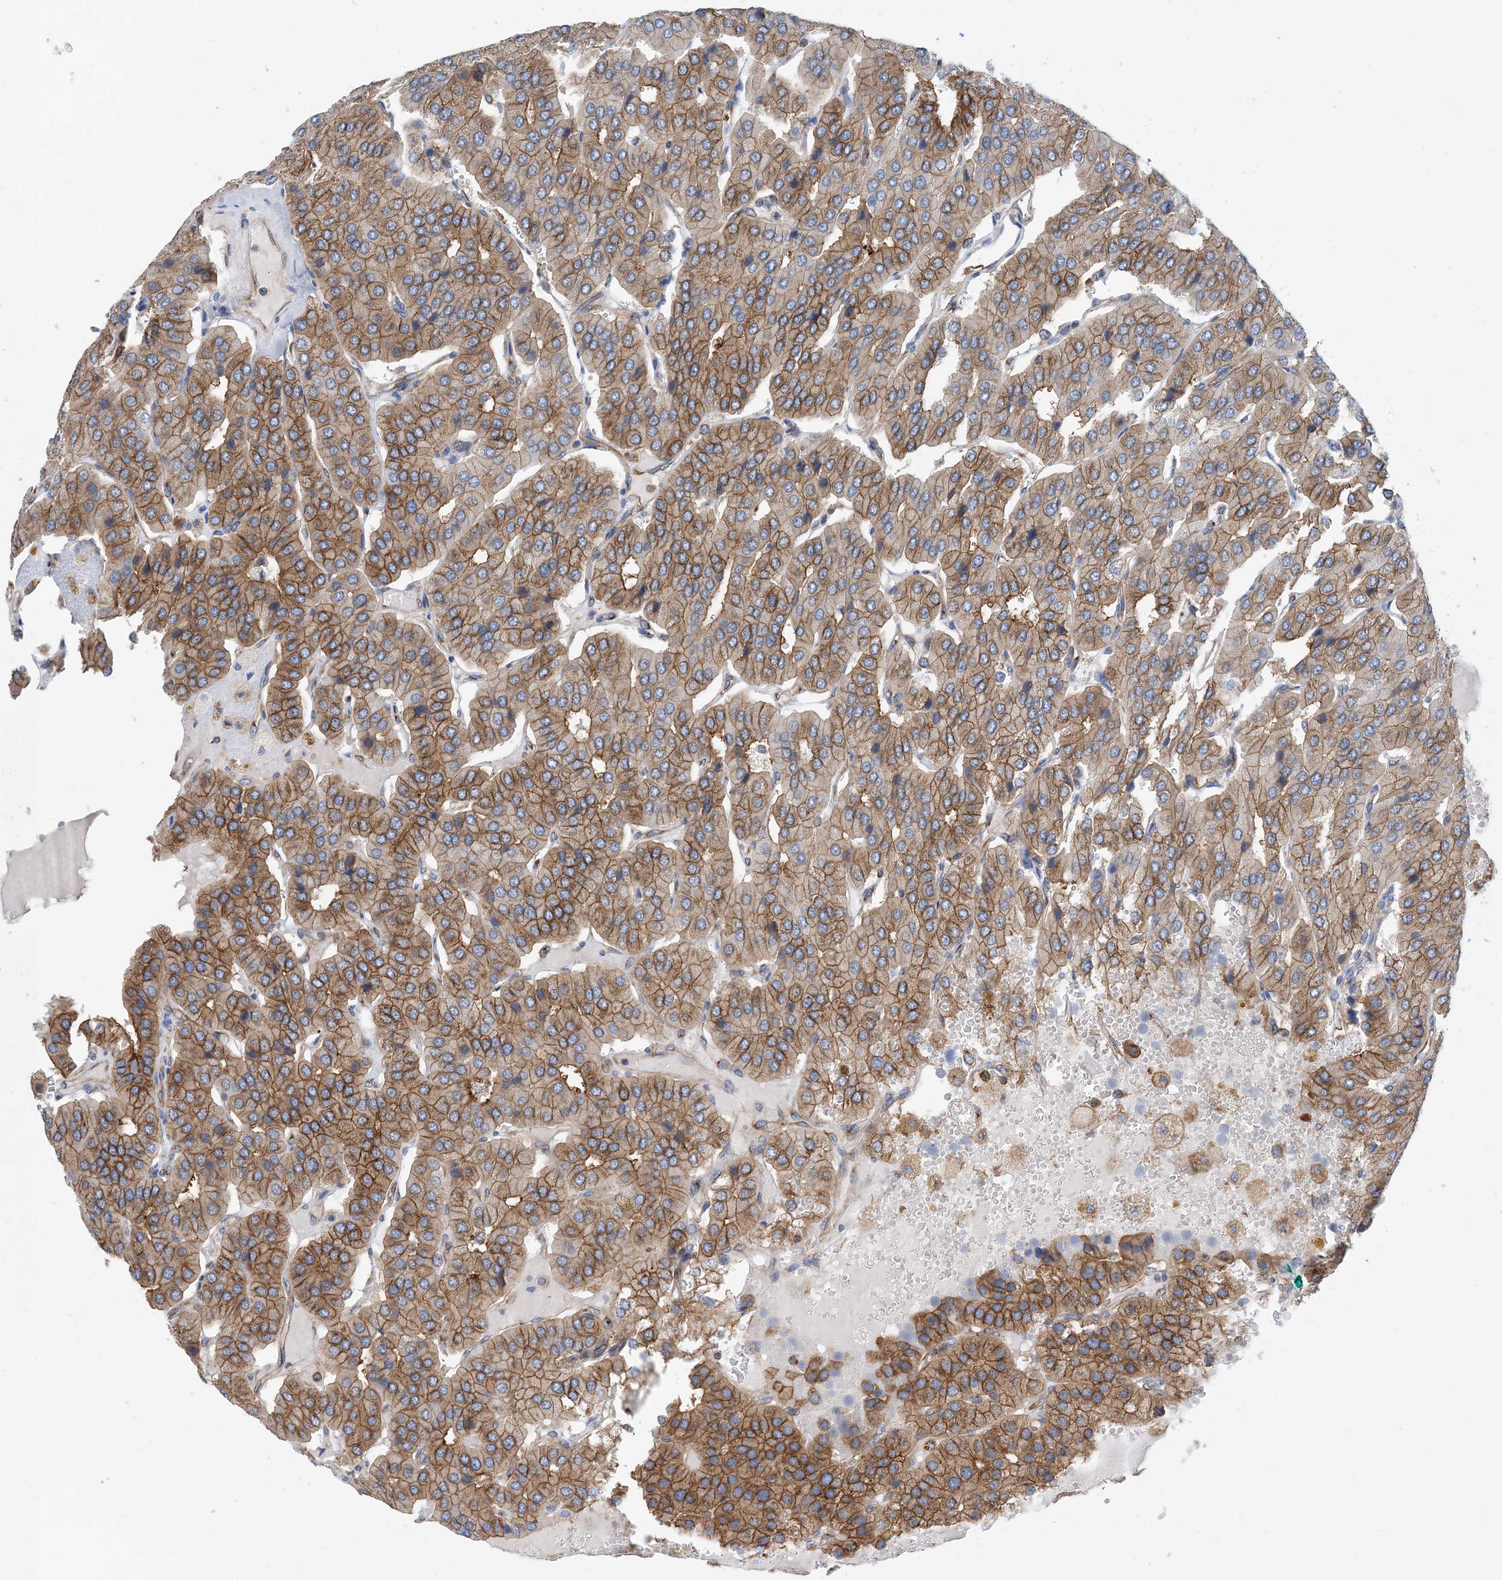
{"staining": {"intensity": "moderate", "quantity": ">75%", "location": "cytoplasmic/membranous"}, "tissue": "parathyroid gland", "cell_type": "Glandular cells", "image_type": "normal", "snomed": [{"axis": "morphology", "description": "Normal tissue, NOS"}, {"axis": "morphology", "description": "Adenoma, NOS"}, {"axis": "topography", "description": "Parathyroid gland"}], "caption": "Immunohistochemical staining of benign human parathyroid gland shows >75% levels of moderate cytoplasmic/membranous protein staining in approximately >75% of glandular cells.", "gene": "DYNC1LI1", "patient": {"sex": "female", "age": 86}}